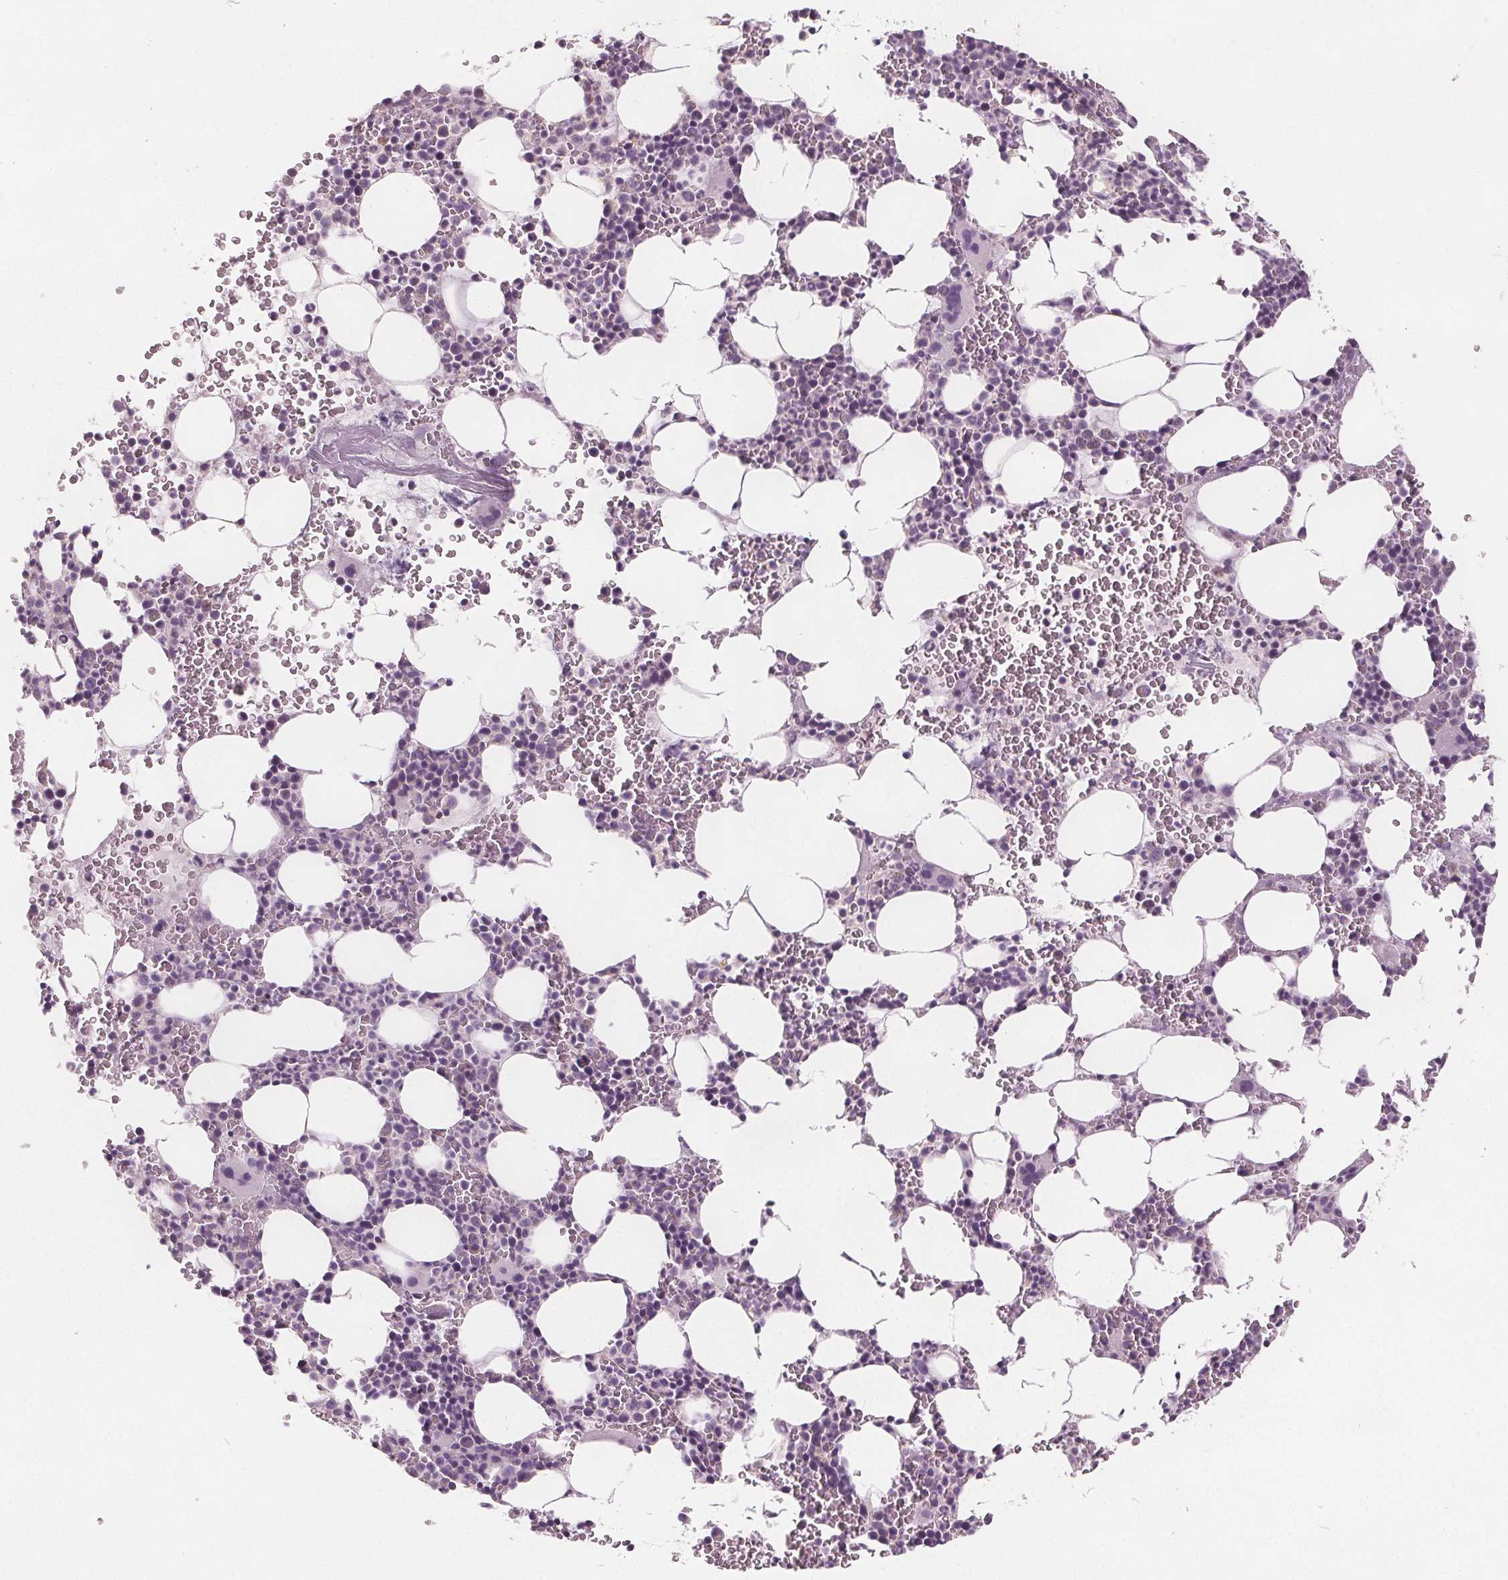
{"staining": {"intensity": "negative", "quantity": "none", "location": "none"}, "tissue": "bone marrow", "cell_type": "Hematopoietic cells", "image_type": "normal", "snomed": [{"axis": "morphology", "description": "Normal tissue, NOS"}, {"axis": "topography", "description": "Bone marrow"}], "caption": "Protein analysis of unremarkable bone marrow demonstrates no significant expression in hematopoietic cells.", "gene": "ECI2", "patient": {"sex": "male", "age": 82}}